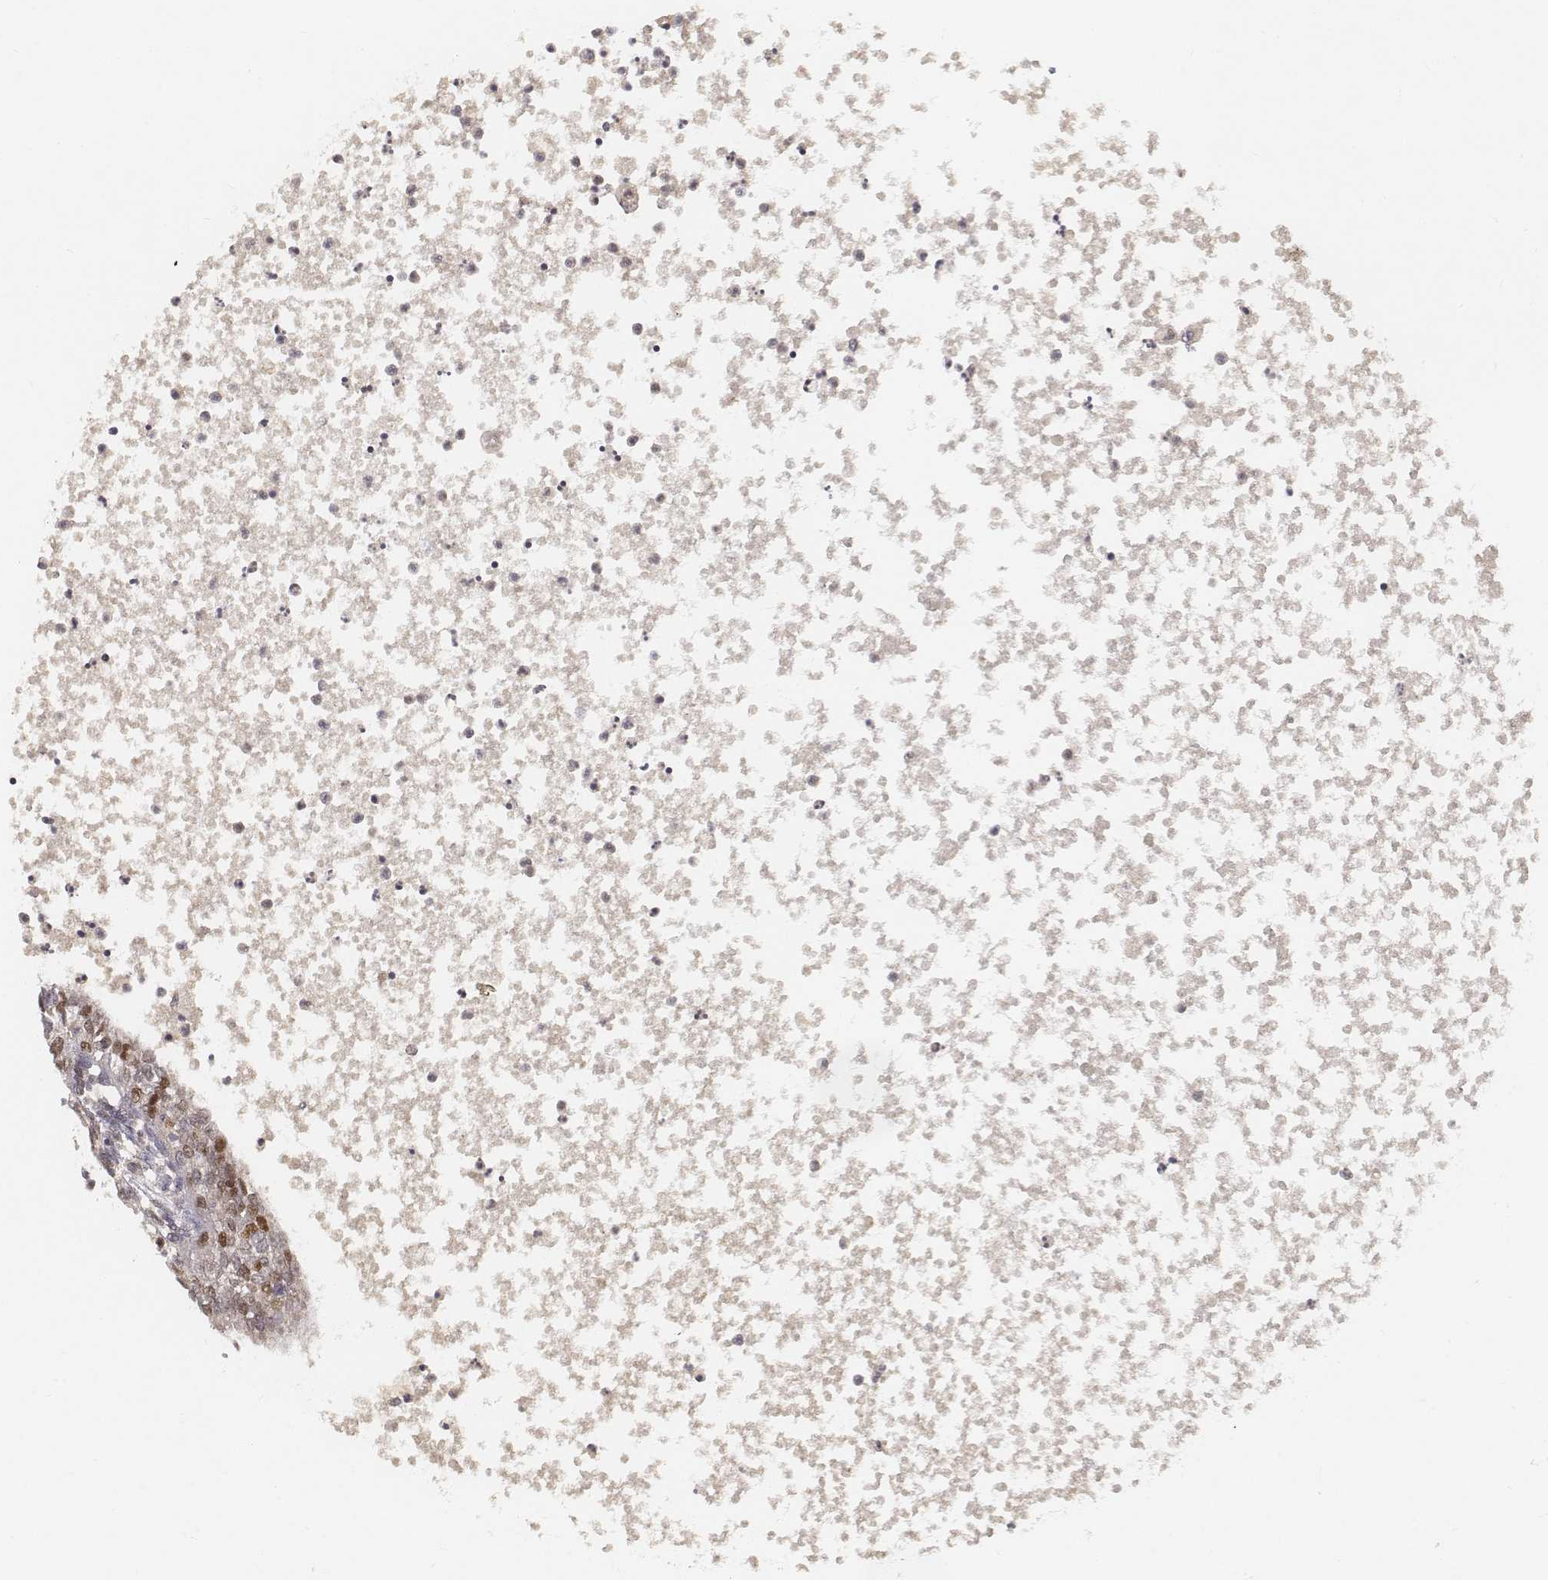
{"staining": {"intensity": "moderate", "quantity": "<25%", "location": "nuclear"}, "tissue": "testis cancer", "cell_type": "Tumor cells", "image_type": "cancer", "snomed": [{"axis": "morphology", "description": "Carcinoma, Embryonal, NOS"}, {"axis": "topography", "description": "Testis"}], "caption": "Tumor cells demonstrate moderate nuclear staining in about <25% of cells in testis cancer (embryonal carcinoma). (DAB IHC, brown staining for protein, blue staining for nuclei).", "gene": "FANCD2", "patient": {"sex": "male", "age": 37}}